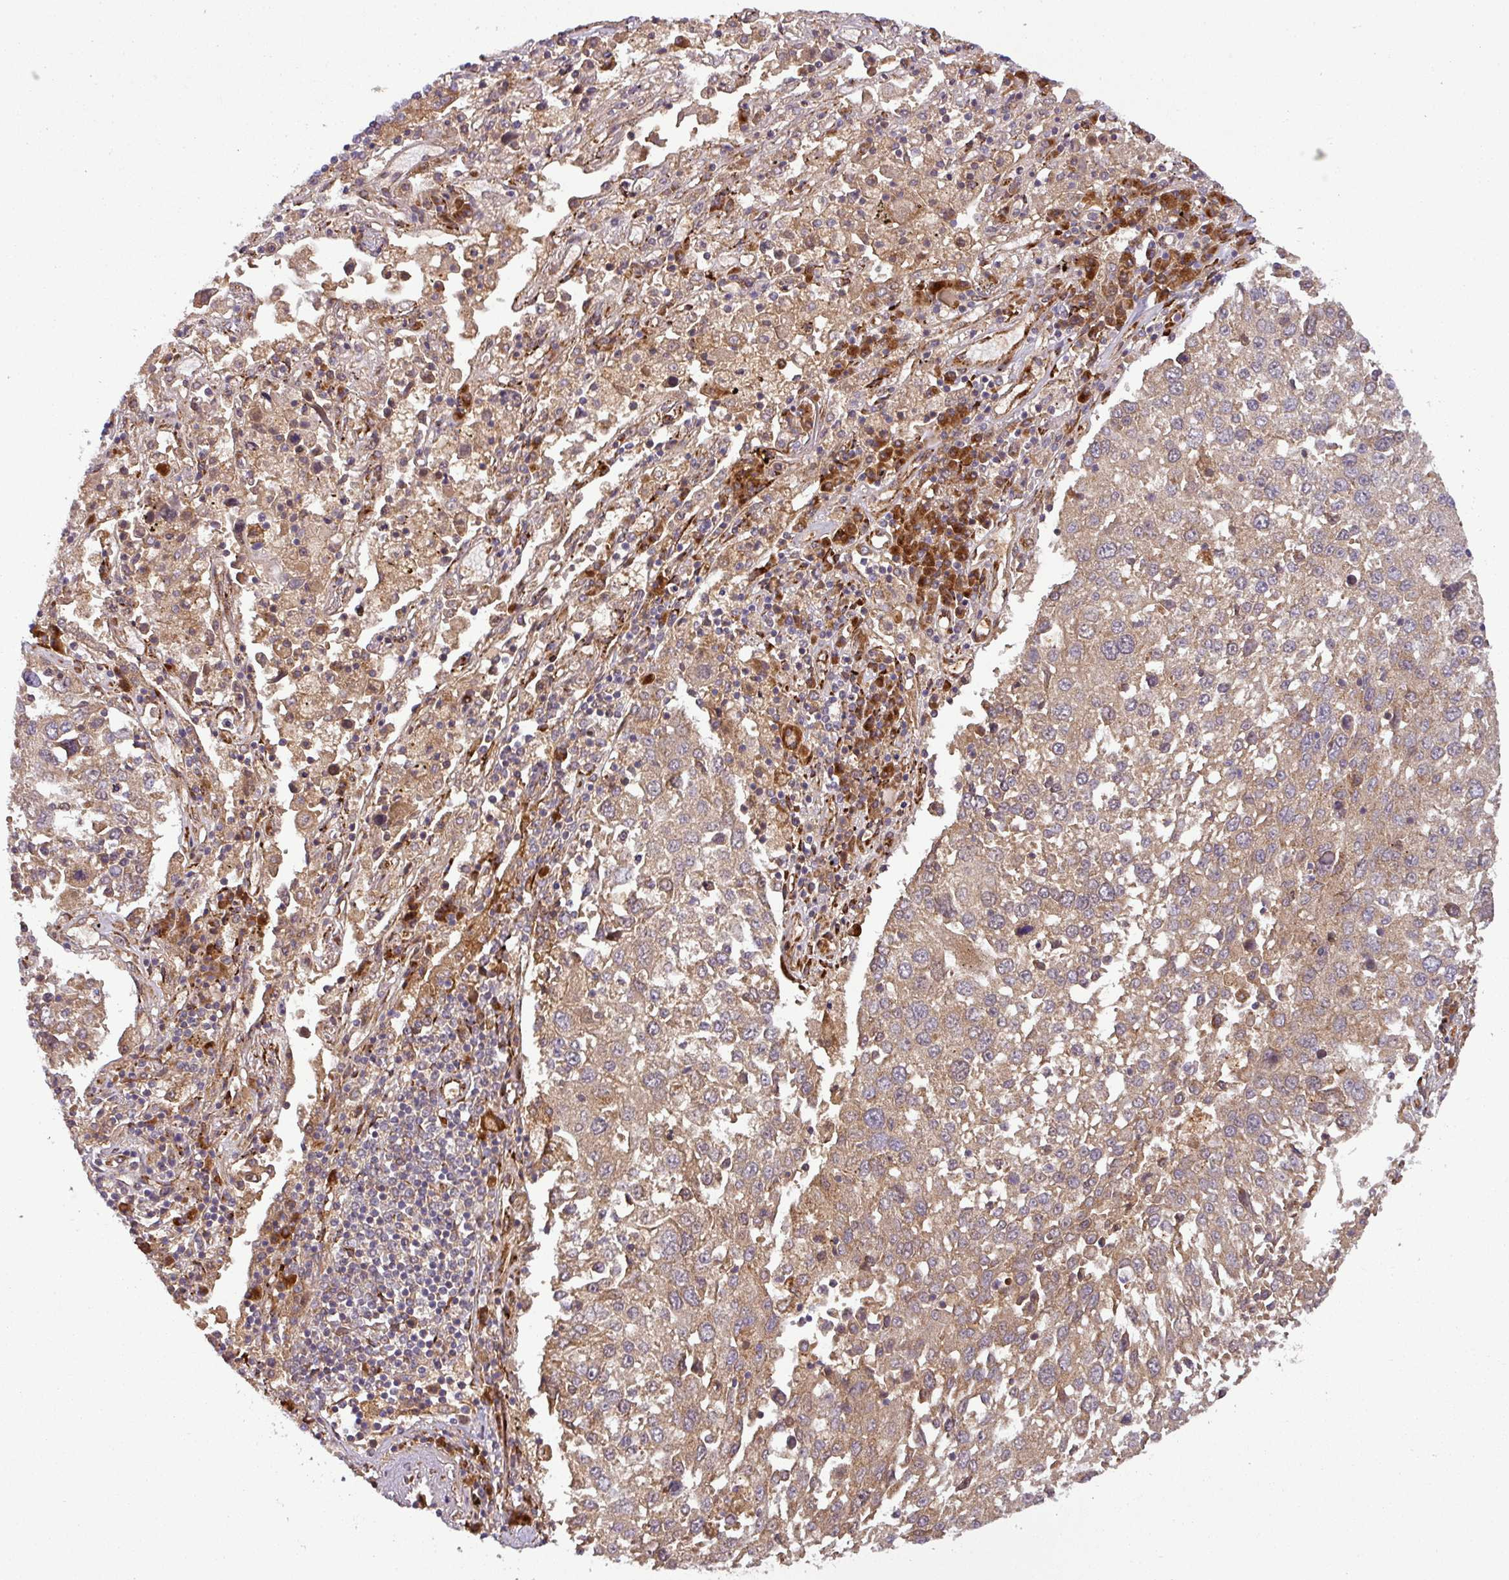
{"staining": {"intensity": "moderate", "quantity": ">75%", "location": "cytoplasmic/membranous"}, "tissue": "lung cancer", "cell_type": "Tumor cells", "image_type": "cancer", "snomed": [{"axis": "morphology", "description": "Squamous cell carcinoma, NOS"}, {"axis": "topography", "description": "Lung"}], "caption": "This image reveals lung cancer stained with immunohistochemistry (IHC) to label a protein in brown. The cytoplasmic/membranous of tumor cells show moderate positivity for the protein. Nuclei are counter-stained blue.", "gene": "ART1", "patient": {"sex": "male", "age": 65}}